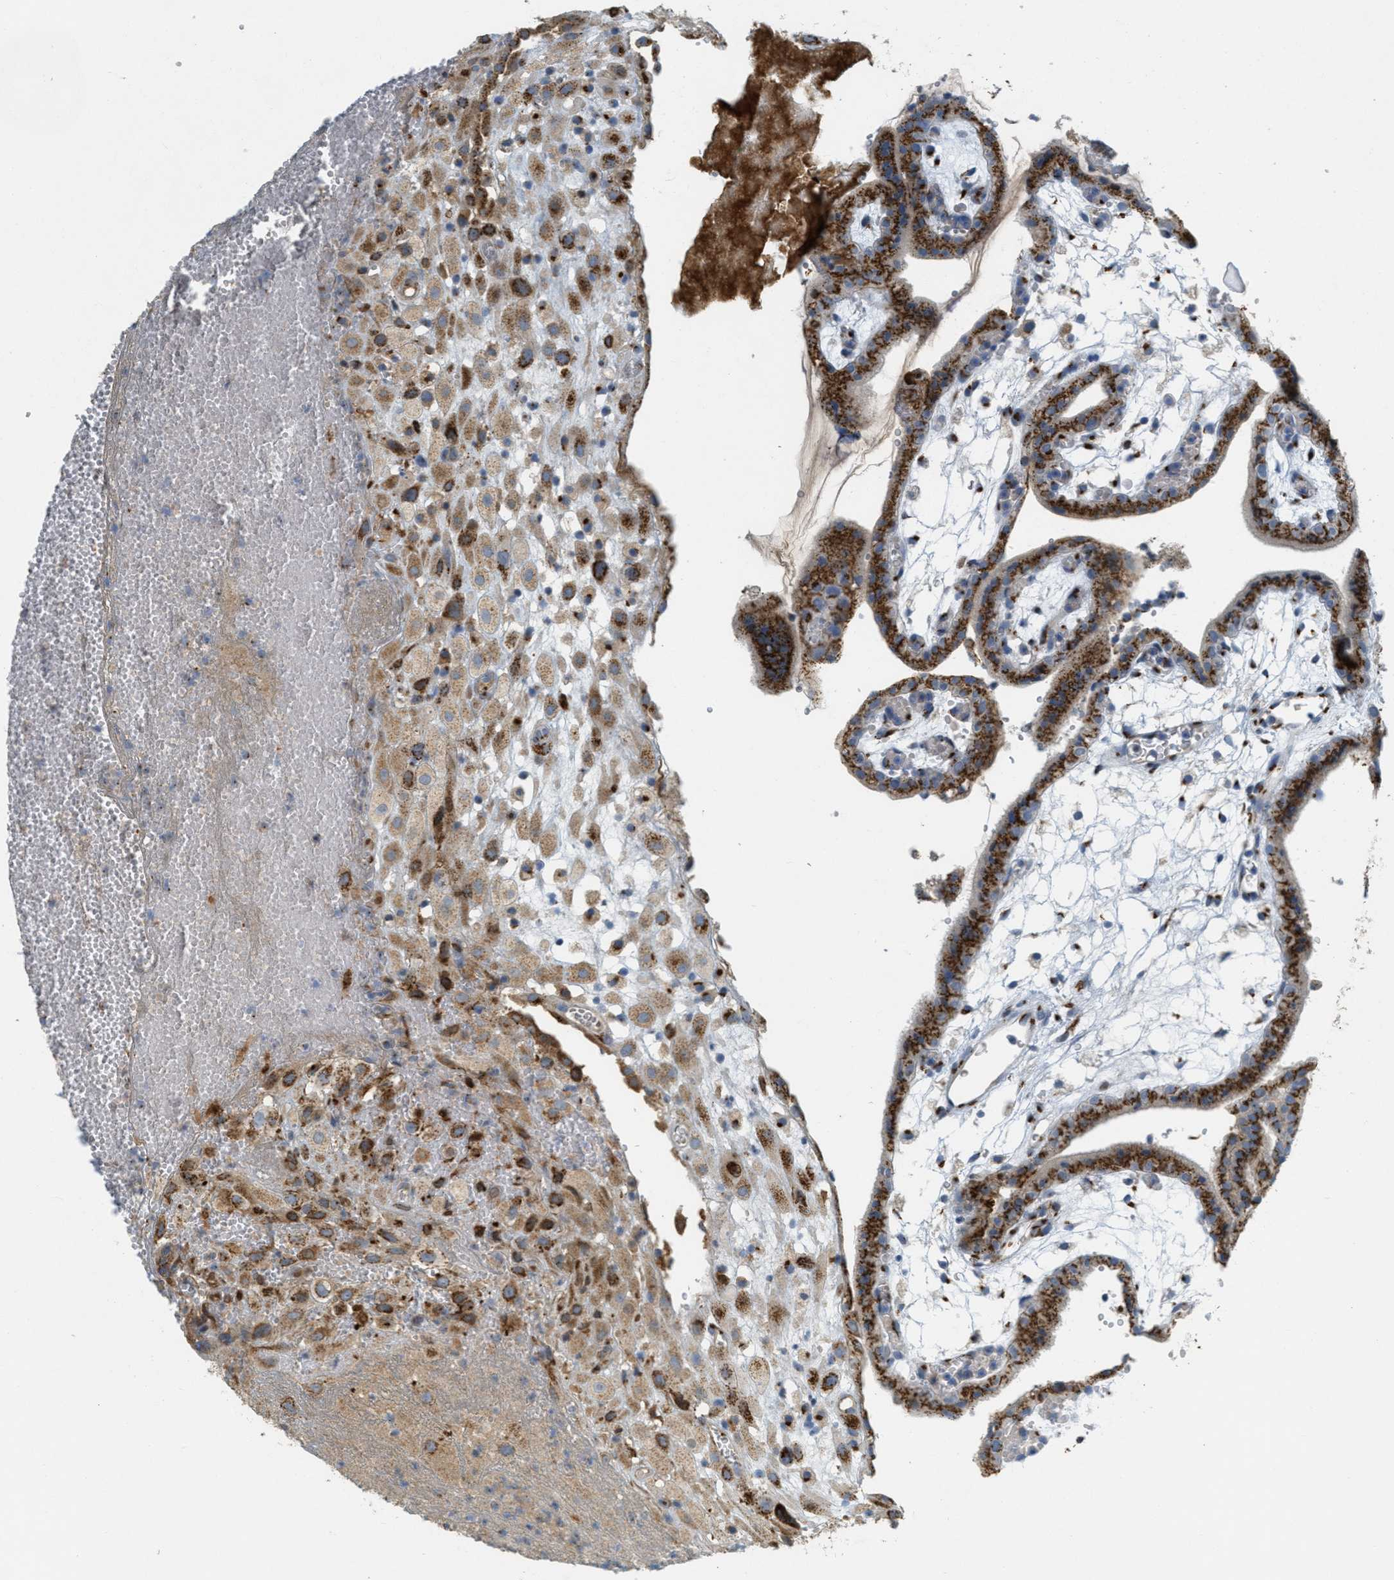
{"staining": {"intensity": "moderate", "quantity": ">75%", "location": "cytoplasmic/membranous"}, "tissue": "placenta", "cell_type": "Decidual cells", "image_type": "normal", "snomed": [{"axis": "morphology", "description": "Normal tissue, NOS"}, {"axis": "topography", "description": "Placenta"}], "caption": "Immunohistochemistry staining of benign placenta, which shows medium levels of moderate cytoplasmic/membranous expression in approximately >75% of decidual cells indicating moderate cytoplasmic/membranous protein positivity. The staining was performed using DAB (brown) for protein detection and nuclei were counterstained in hematoxylin (blue).", "gene": "ZFPL1", "patient": {"sex": "female", "age": 18}}